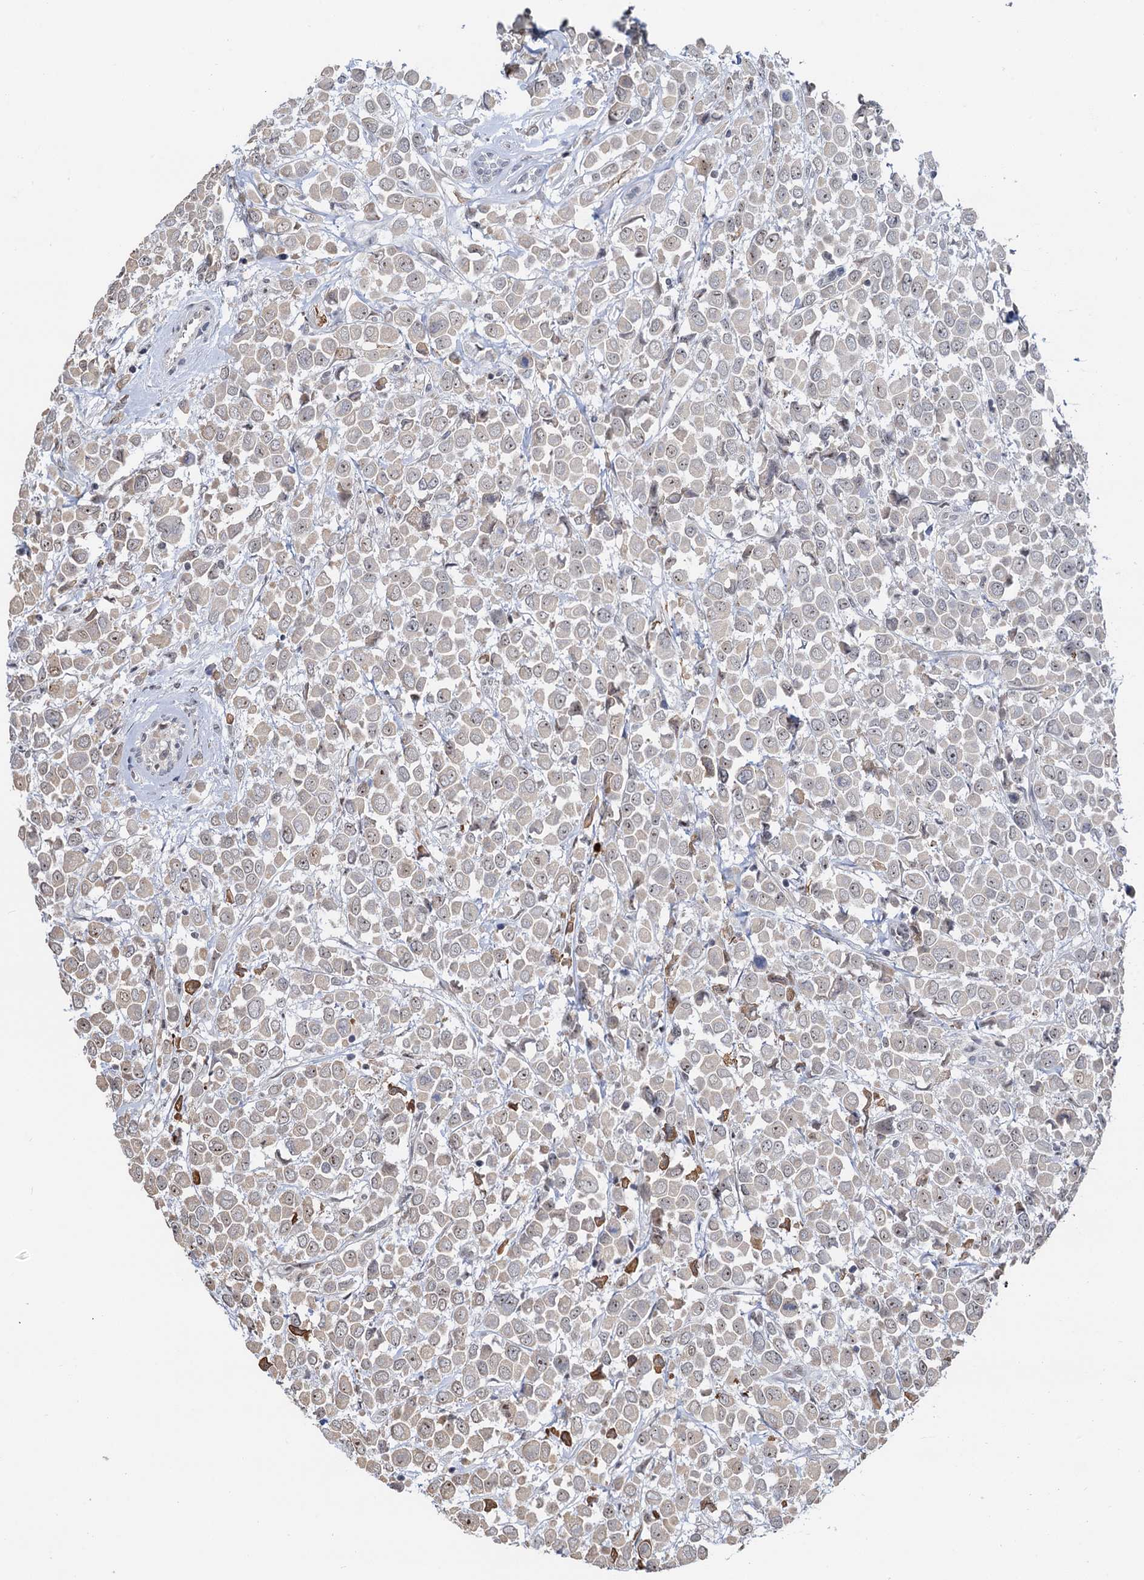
{"staining": {"intensity": "weak", "quantity": "<25%", "location": "cytoplasmic/membranous,nuclear"}, "tissue": "breast cancer", "cell_type": "Tumor cells", "image_type": "cancer", "snomed": [{"axis": "morphology", "description": "Duct carcinoma"}, {"axis": "topography", "description": "Breast"}], "caption": "Protein analysis of breast cancer (invasive ductal carcinoma) reveals no significant expression in tumor cells.", "gene": "NAT10", "patient": {"sex": "female", "age": 61}}